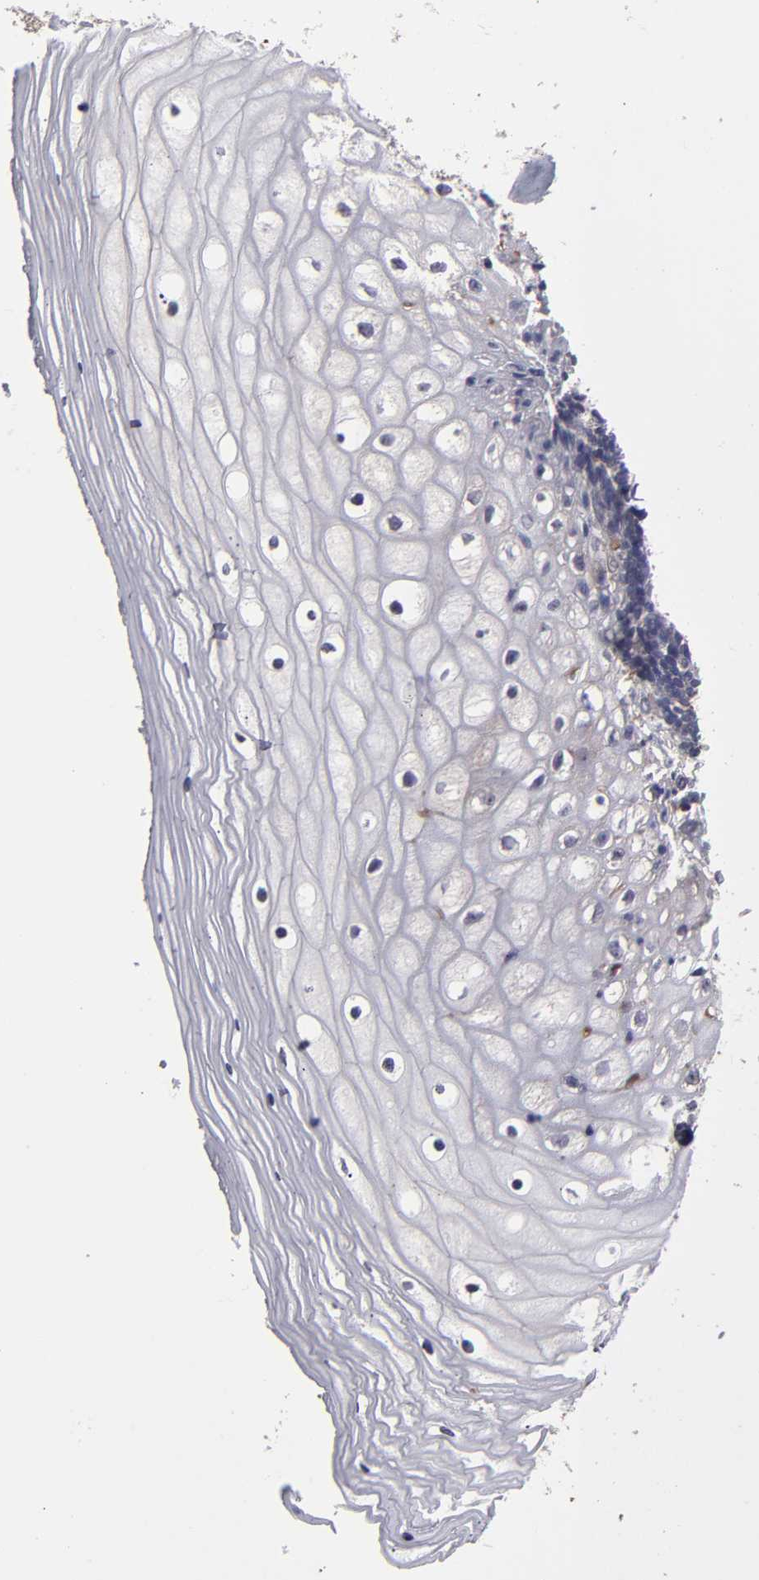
{"staining": {"intensity": "weak", "quantity": "25%-75%", "location": "cytoplasmic/membranous"}, "tissue": "vagina", "cell_type": "Squamous epithelial cells", "image_type": "normal", "snomed": [{"axis": "morphology", "description": "Normal tissue, NOS"}, {"axis": "topography", "description": "Vagina"}], "caption": "IHC staining of benign vagina, which shows low levels of weak cytoplasmic/membranous positivity in about 25%-75% of squamous epithelial cells indicating weak cytoplasmic/membranous protein expression. The staining was performed using DAB (brown) for protein detection and nuclei were counterstained in hematoxylin (blue).", "gene": "NDRG2", "patient": {"sex": "female", "age": 46}}